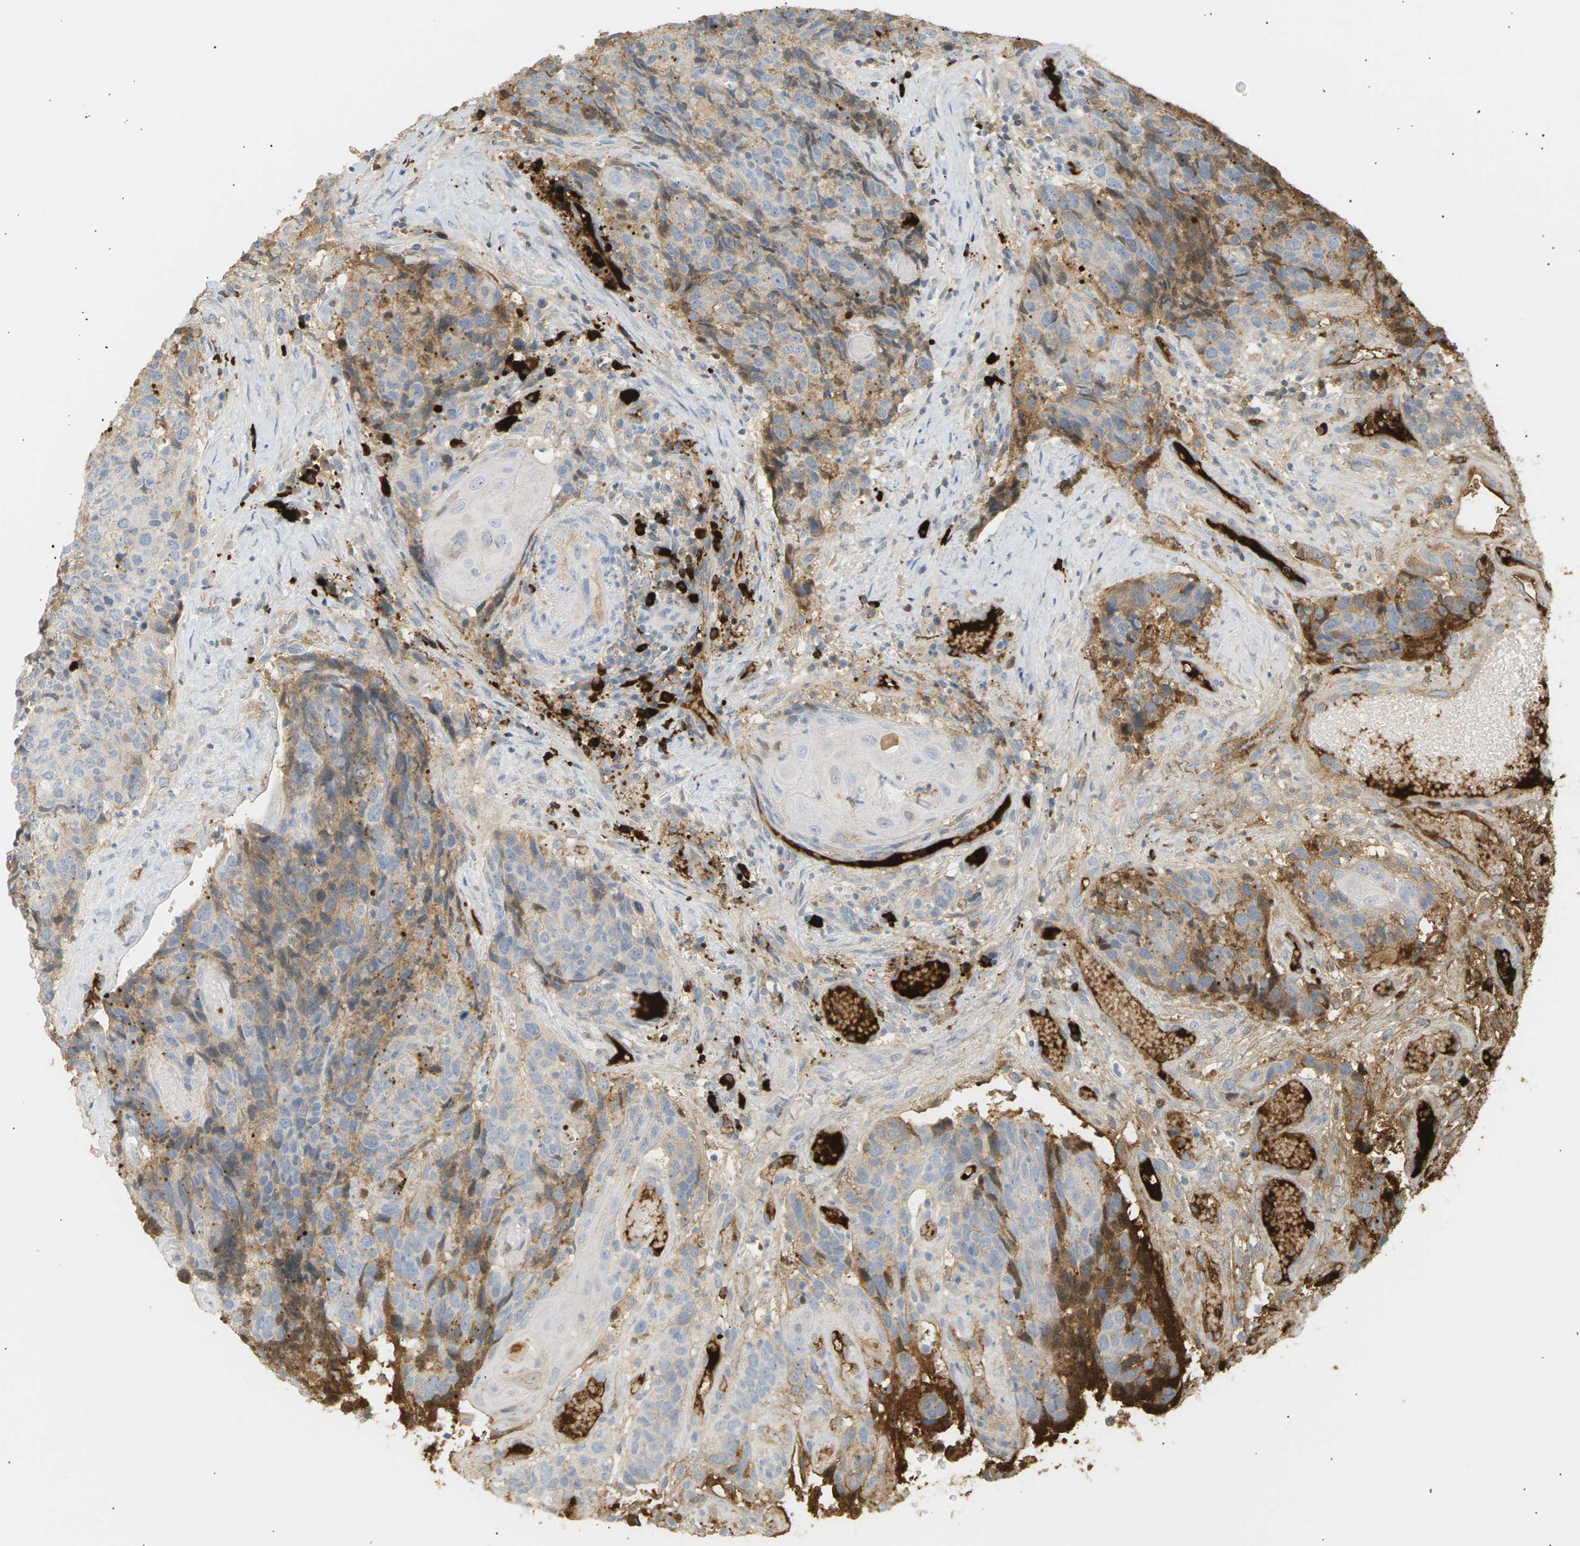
{"staining": {"intensity": "weak", "quantity": "25%-75%", "location": "cytoplasmic/membranous"}, "tissue": "head and neck cancer", "cell_type": "Tumor cells", "image_type": "cancer", "snomed": [{"axis": "morphology", "description": "Squamous cell carcinoma, NOS"}, {"axis": "topography", "description": "Head-Neck"}], "caption": "DAB (3,3'-diaminobenzidine) immunohistochemical staining of head and neck cancer (squamous cell carcinoma) shows weak cytoplasmic/membranous protein staining in about 25%-75% of tumor cells. The staining is performed using DAB brown chromogen to label protein expression. The nuclei are counter-stained blue using hematoxylin.", "gene": "IGLC3", "patient": {"sex": "male", "age": 66}}